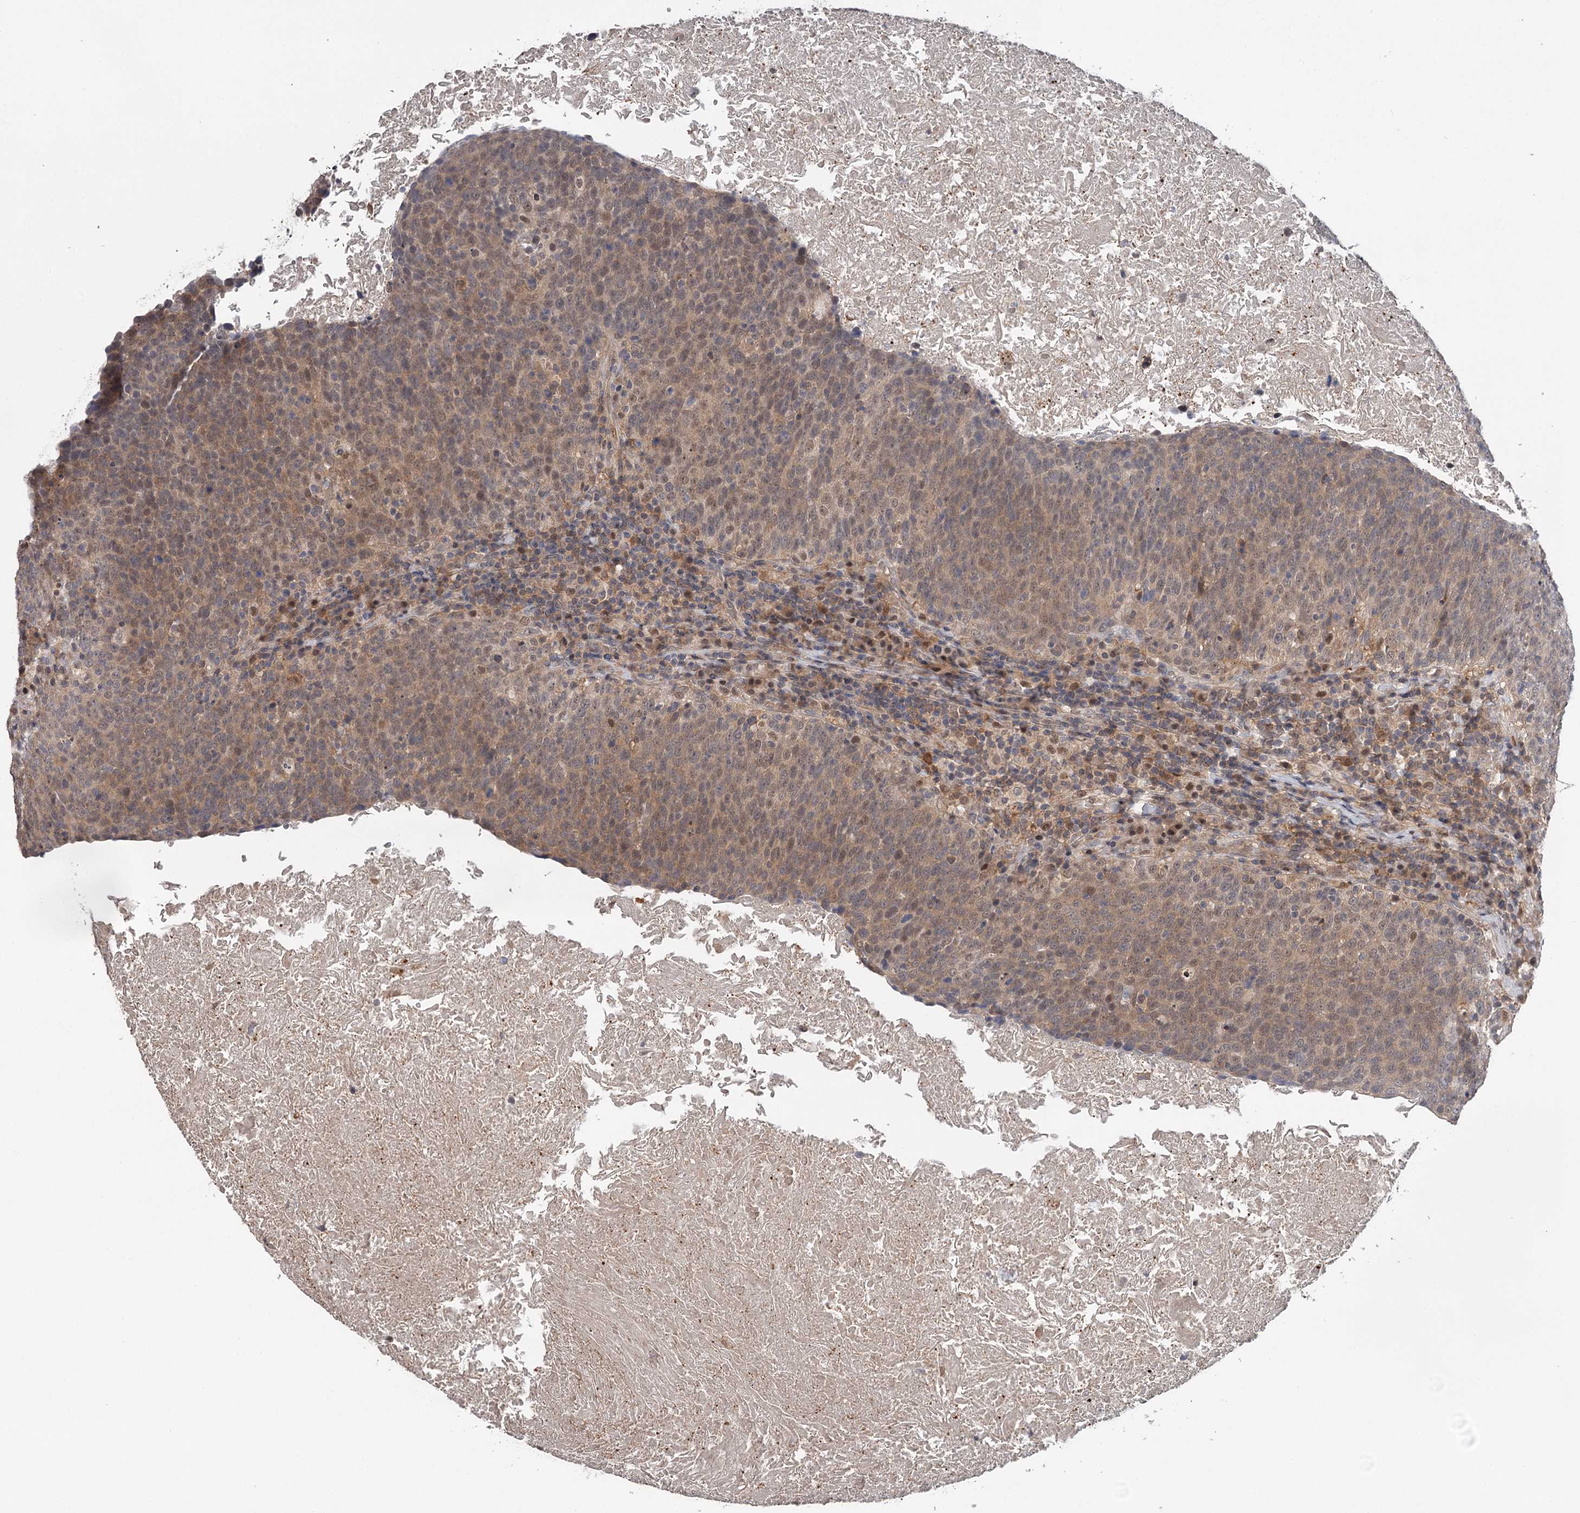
{"staining": {"intensity": "moderate", "quantity": "25%-75%", "location": "cytoplasmic/membranous,nuclear"}, "tissue": "head and neck cancer", "cell_type": "Tumor cells", "image_type": "cancer", "snomed": [{"axis": "morphology", "description": "Squamous cell carcinoma, NOS"}, {"axis": "morphology", "description": "Squamous cell carcinoma, metastatic, NOS"}, {"axis": "topography", "description": "Lymph node"}, {"axis": "topography", "description": "Head-Neck"}], "caption": "IHC of human head and neck cancer shows medium levels of moderate cytoplasmic/membranous and nuclear expression in about 25%-75% of tumor cells.", "gene": "GTSF1", "patient": {"sex": "male", "age": 62}}